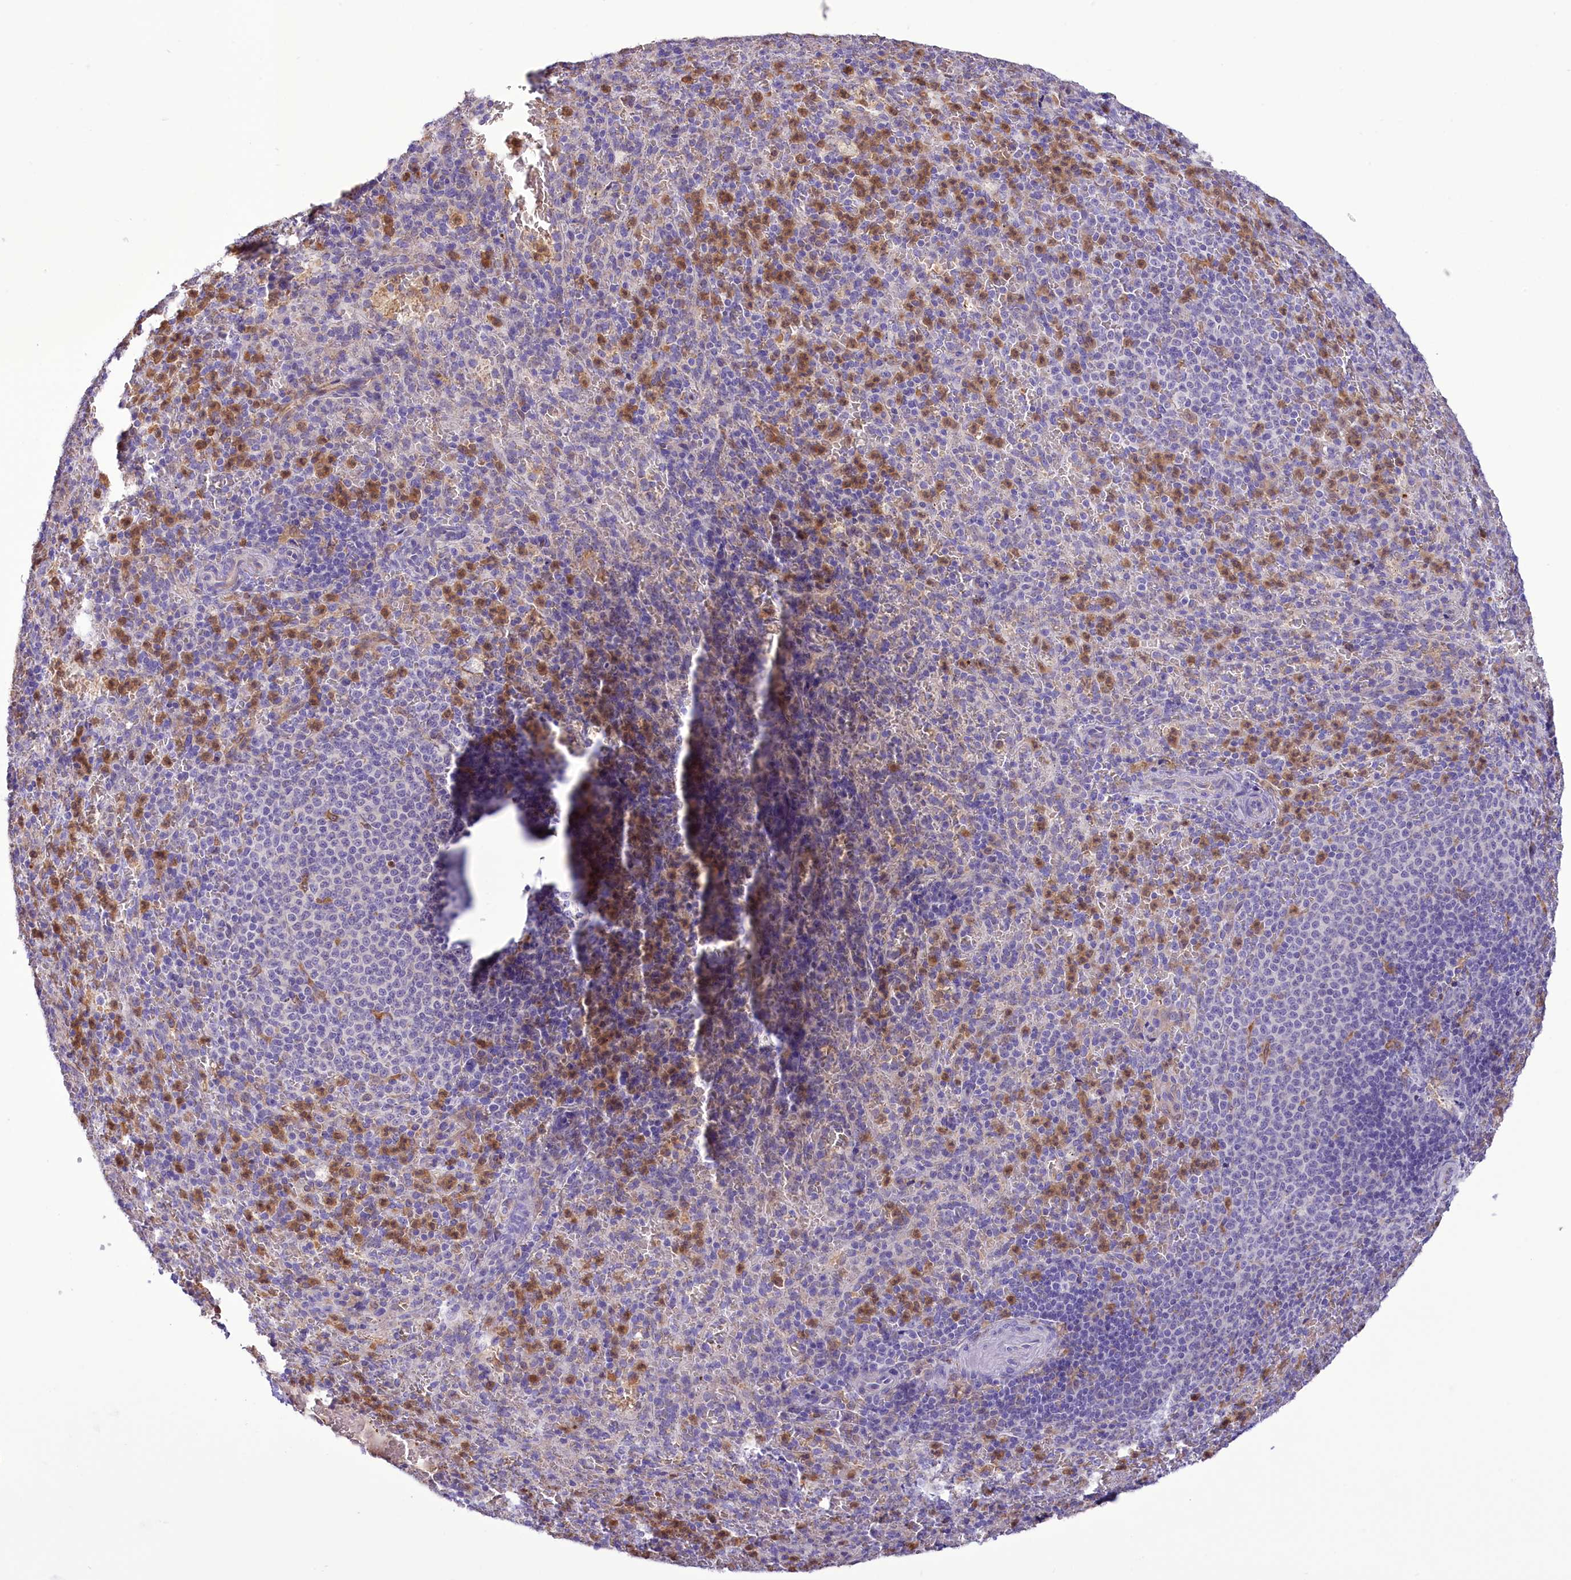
{"staining": {"intensity": "moderate", "quantity": "25%-75%", "location": "cytoplasmic/membranous"}, "tissue": "spleen", "cell_type": "Cells in red pulp", "image_type": "normal", "snomed": [{"axis": "morphology", "description": "Normal tissue, NOS"}, {"axis": "topography", "description": "Spleen"}], "caption": "Normal spleen reveals moderate cytoplasmic/membranous staining in about 25%-75% of cells in red pulp, visualized by immunohistochemistry.", "gene": "FAM149B1", "patient": {"sex": "female", "age": 21}}